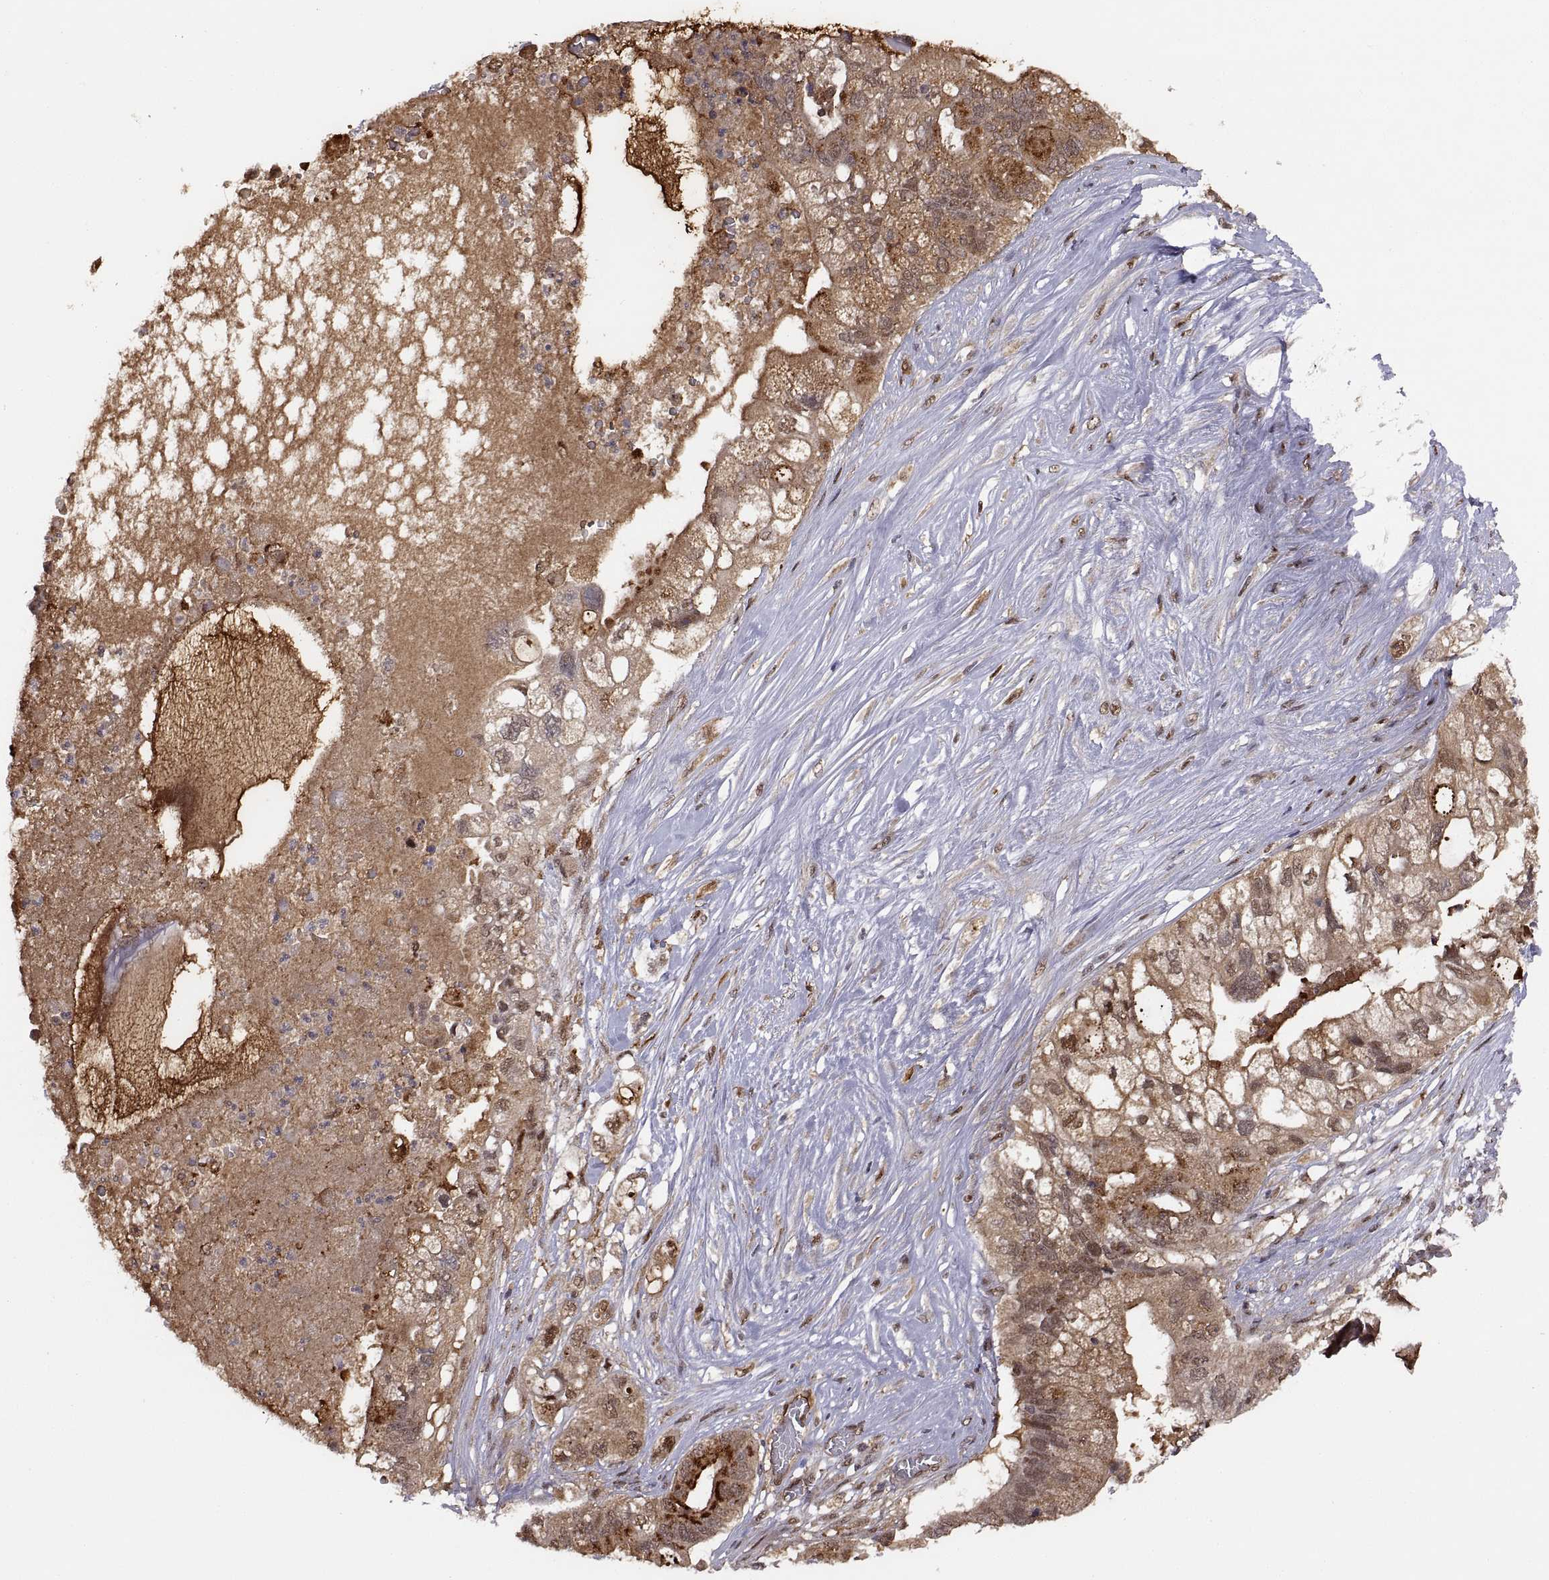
{"staining": {"intensity": "moderate", "quantity": ">75%", "location": "cytoplasmic/membranous,nuclear"}, "tissue": "pancreatic cancer", "cell_type": "Tumor cells", "image_type": "cancer", "snomed": [{"axis": "morphology", "description": "Adenocarcinoma, NOS"}, {"axis": "topography", "description": "Pancreas"}], "caption": "Moderate cytoplasmic/membranous and nuclear expression is seen in about >75% of tumor cells in pancreatic adenocarcinoma. The staining is performed using DAB (3,3'-diaminobenzidine) brown chromogen to label protein expression. The nuclei are counter-stained blue using hematoxylin.", "gene": "PSMC2", "patient": {"sex": "female", "age": 72}}